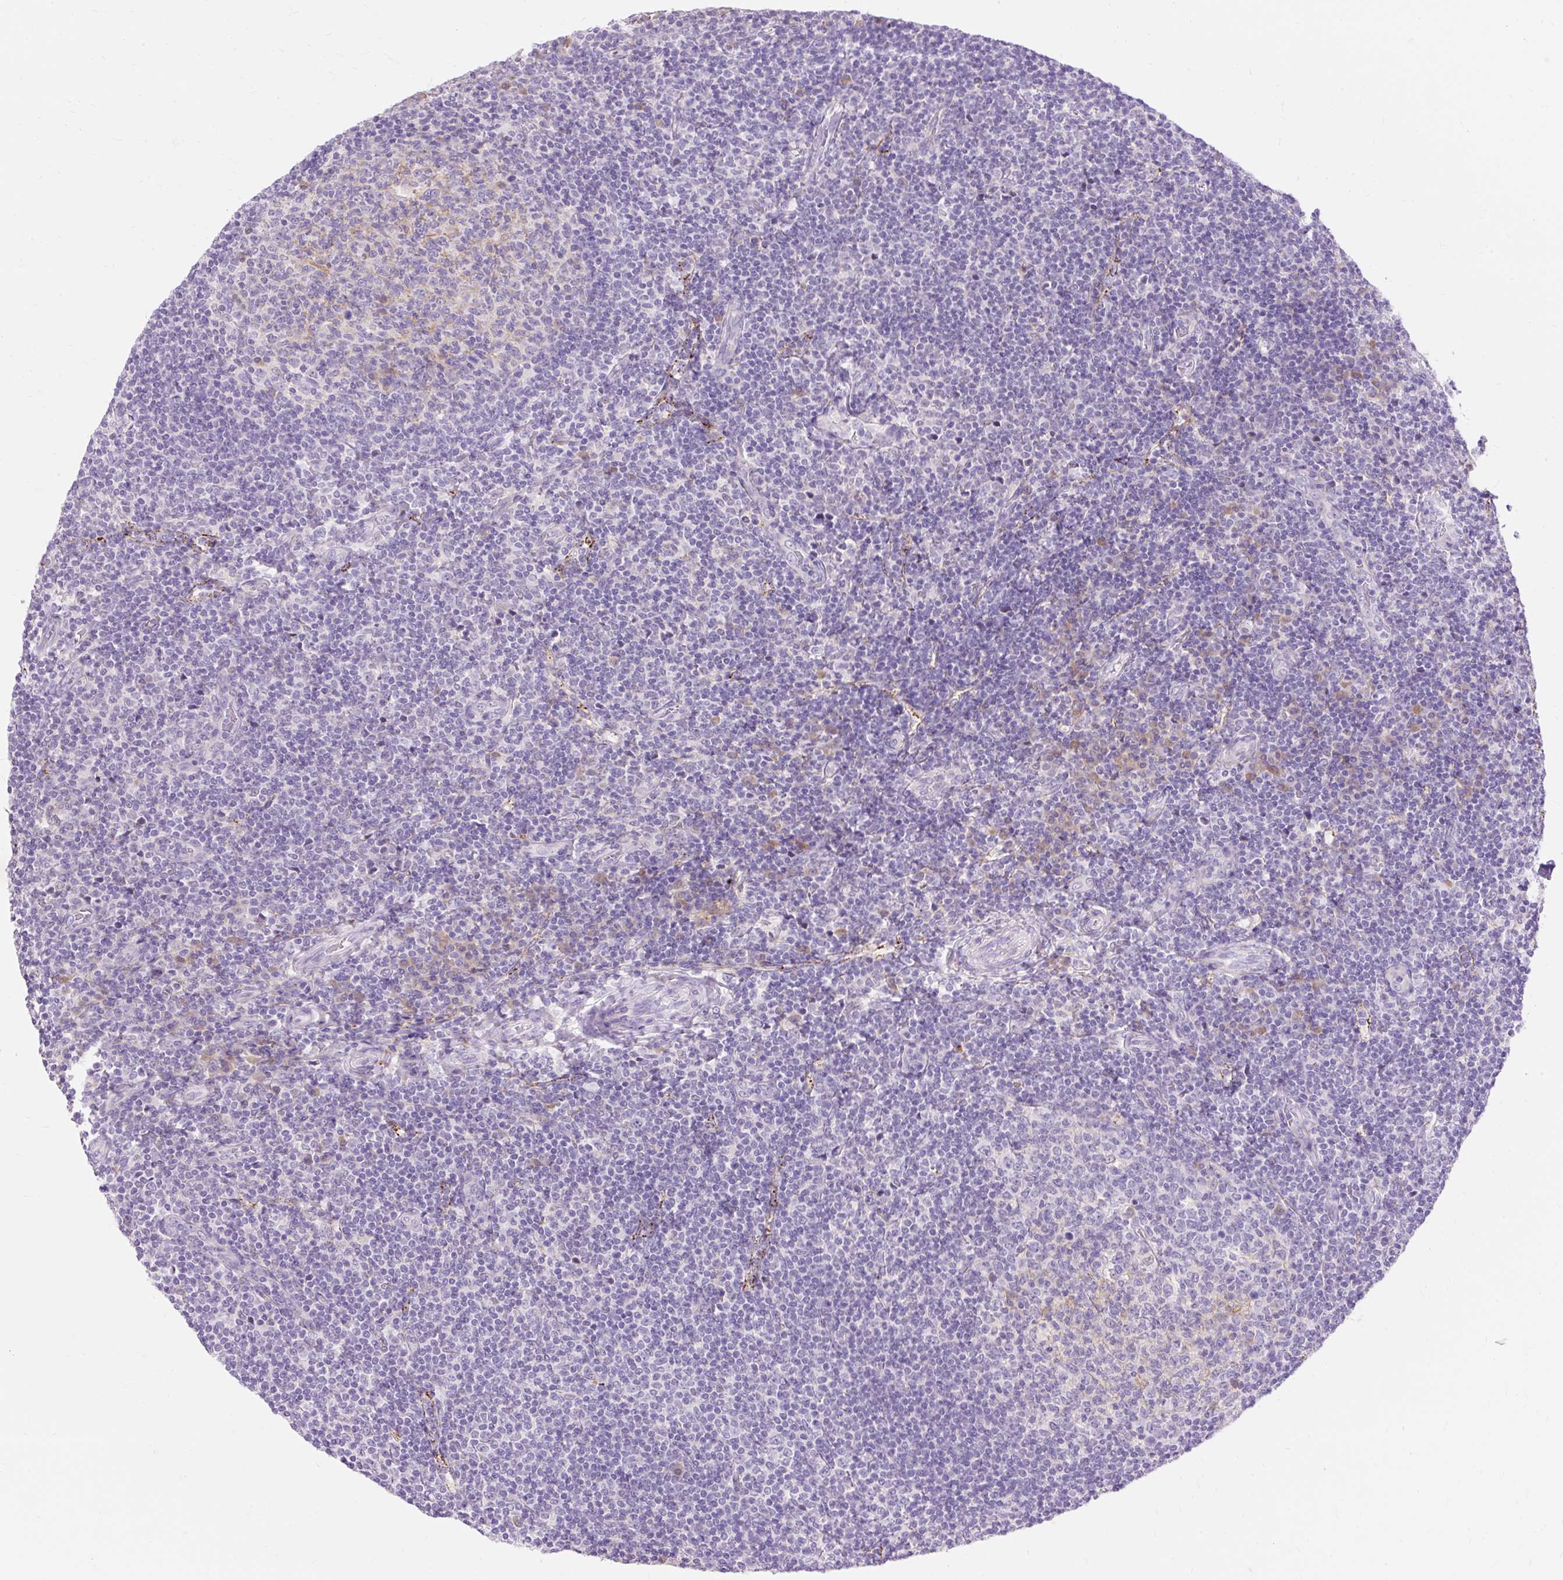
{"staining": {"intensity": "negative", "quantity": "none", "location": "none"}, "tissue": "tonsil", "cell_type": "Germinal center cells", "image_type": "normal", "snomed": [{"axis": "morphology", "description": "Normal tissue, NOS"}, {"axis": "topography", "description": "Tonsil"}], "caption": "Immunohistochemistry histopathology image of normal tonsil: human tonsil stained with DAB (3,3'-diaminobenzidine) exhibits no significant protein positivity in germinal center cells.", "gene": "TMEM150C", "patient": {"sex": "female", "age": 10}}